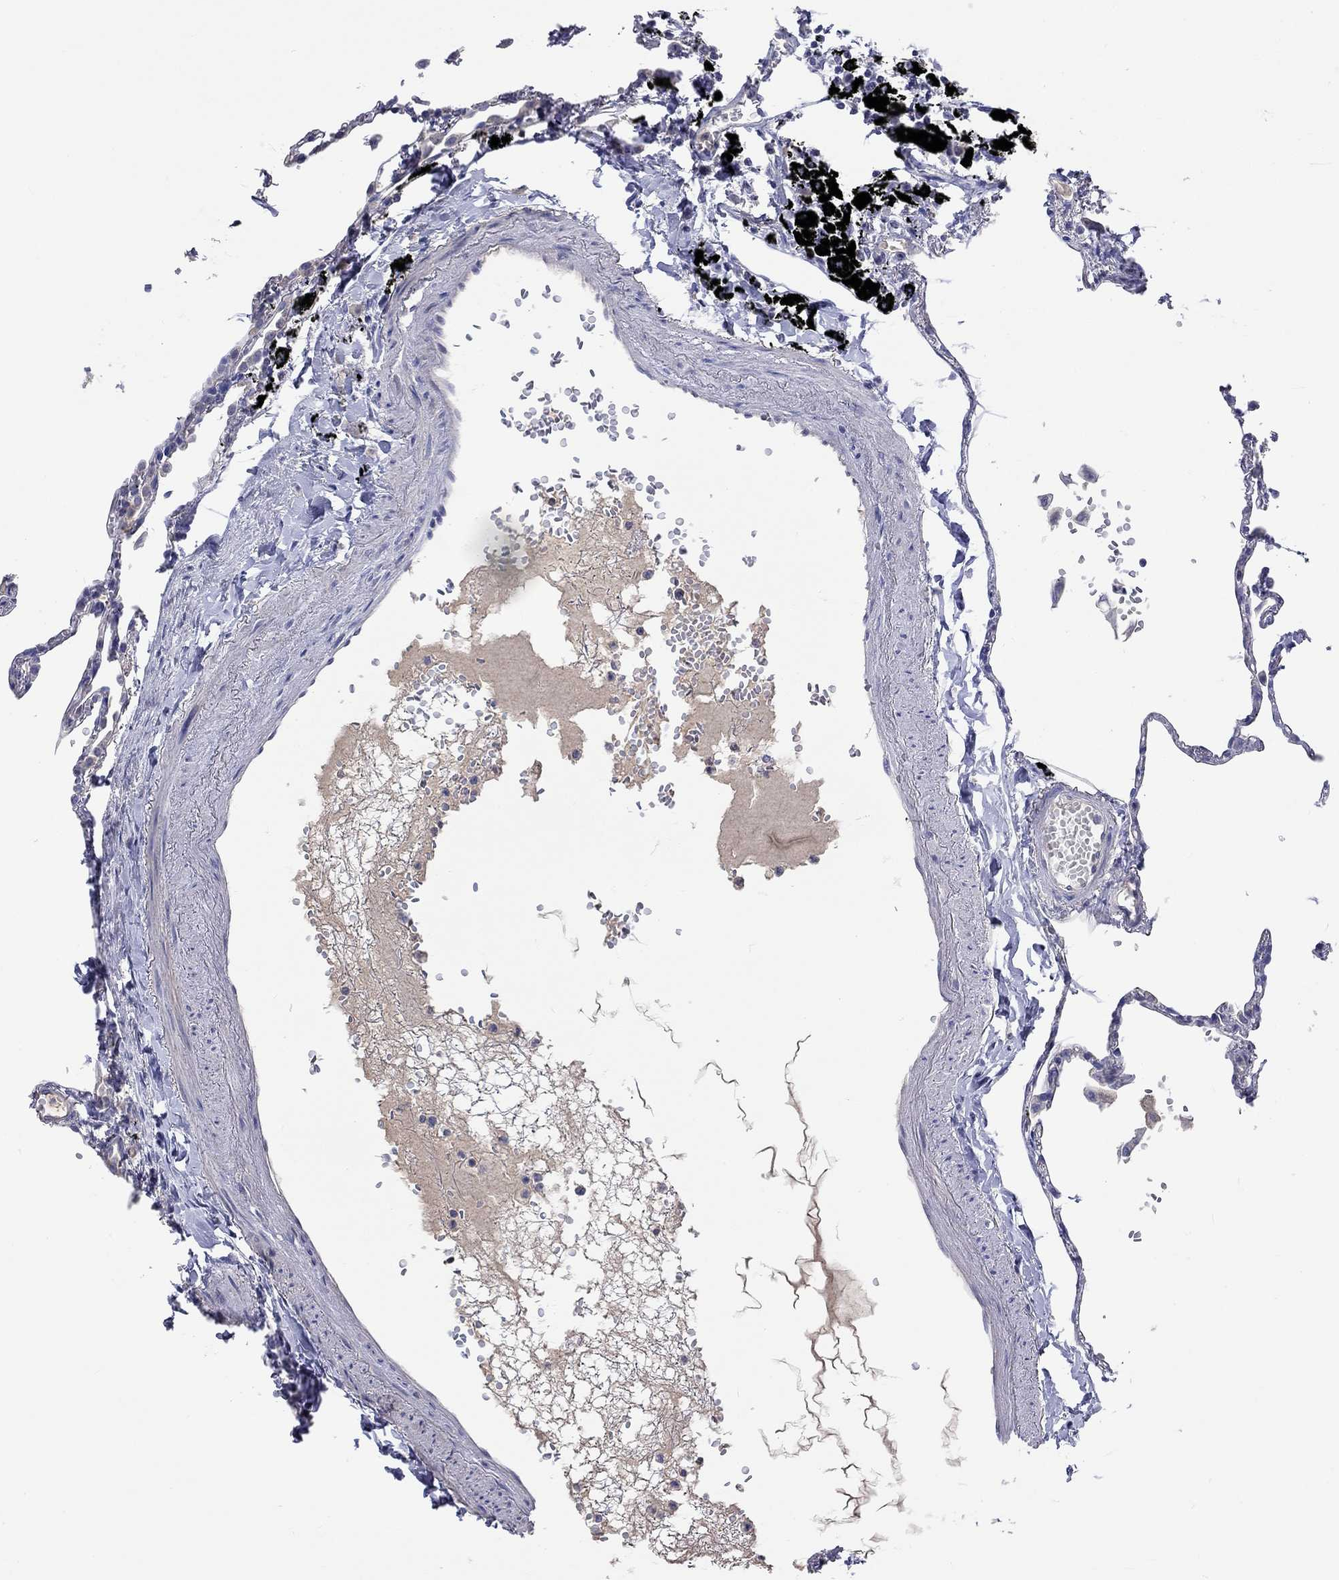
{"staining": {"intensity": "negative", "quantity": "none", "location": "none"}, "tissue": "lung", "cell_type": "Alveolar cells", "image_type": "normal", "snomed": [{"axis": "morphology", "description": "Normal tissue, NOS"}, {"axis": "topography", "description": "Lung"}], "caption": "The photomicrograph reveals no significant staining in alveolar cells of lung.", "gene": "LRFN4", "patient": {"sex": "male", "age": 78}}